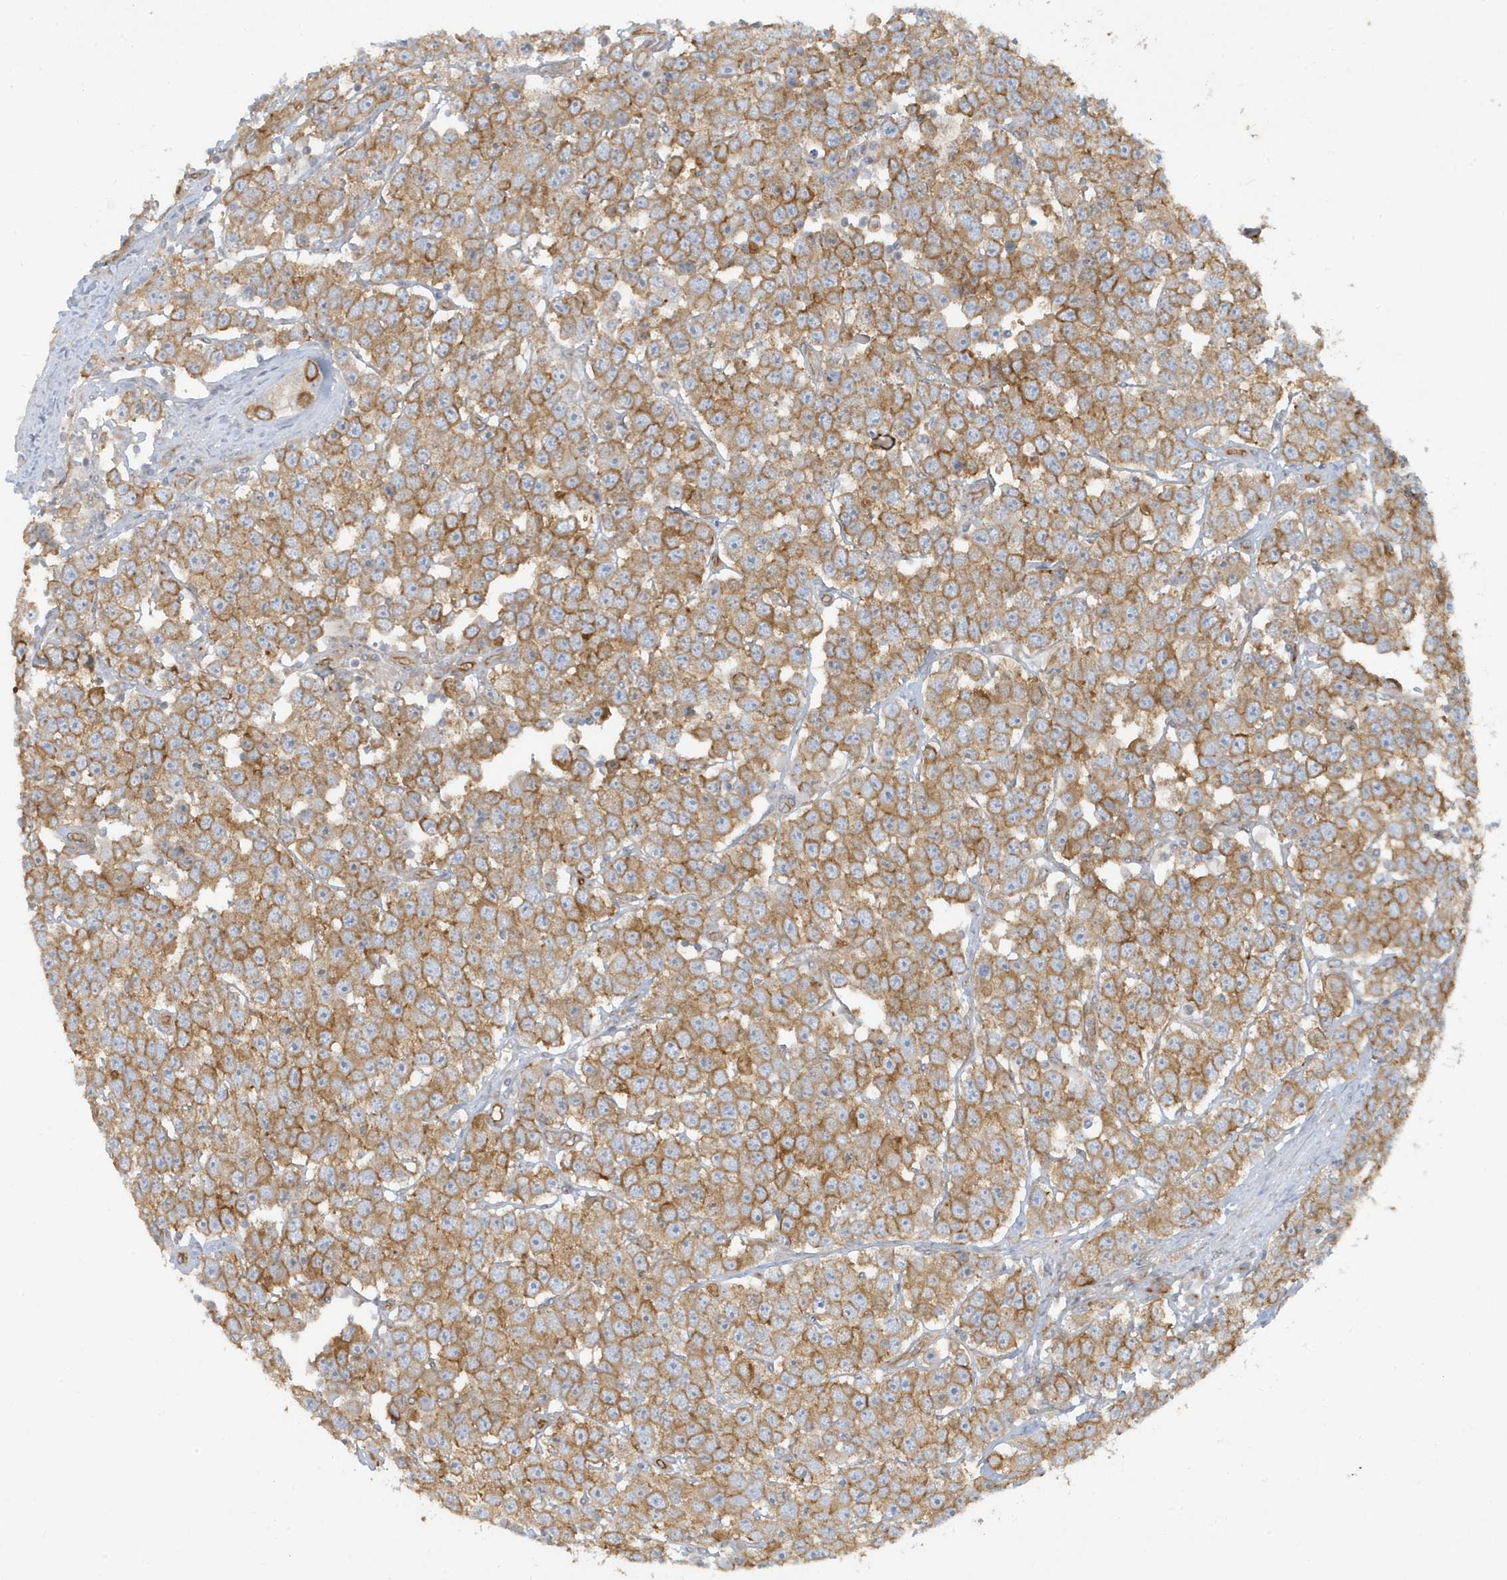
{"staining": {"intensity": "moderate", "quantity": ">75%", "location": "cytoplasmic/membranous"}, "tissue": "testis cancer", "cell_type": "Tumor cells", "image_type": "cancer", "snomed": [{"axis": "morphology", "description": "Seminoma, NOS"}, {"axis": "topography", "description": "Testis"}], "caption": "Human seminoma (testis) stained with a protein marker demonstrates moderate staining in tumor cells.", "gene": "ATP23", "patient": {"sex": "male", "age": 28}}